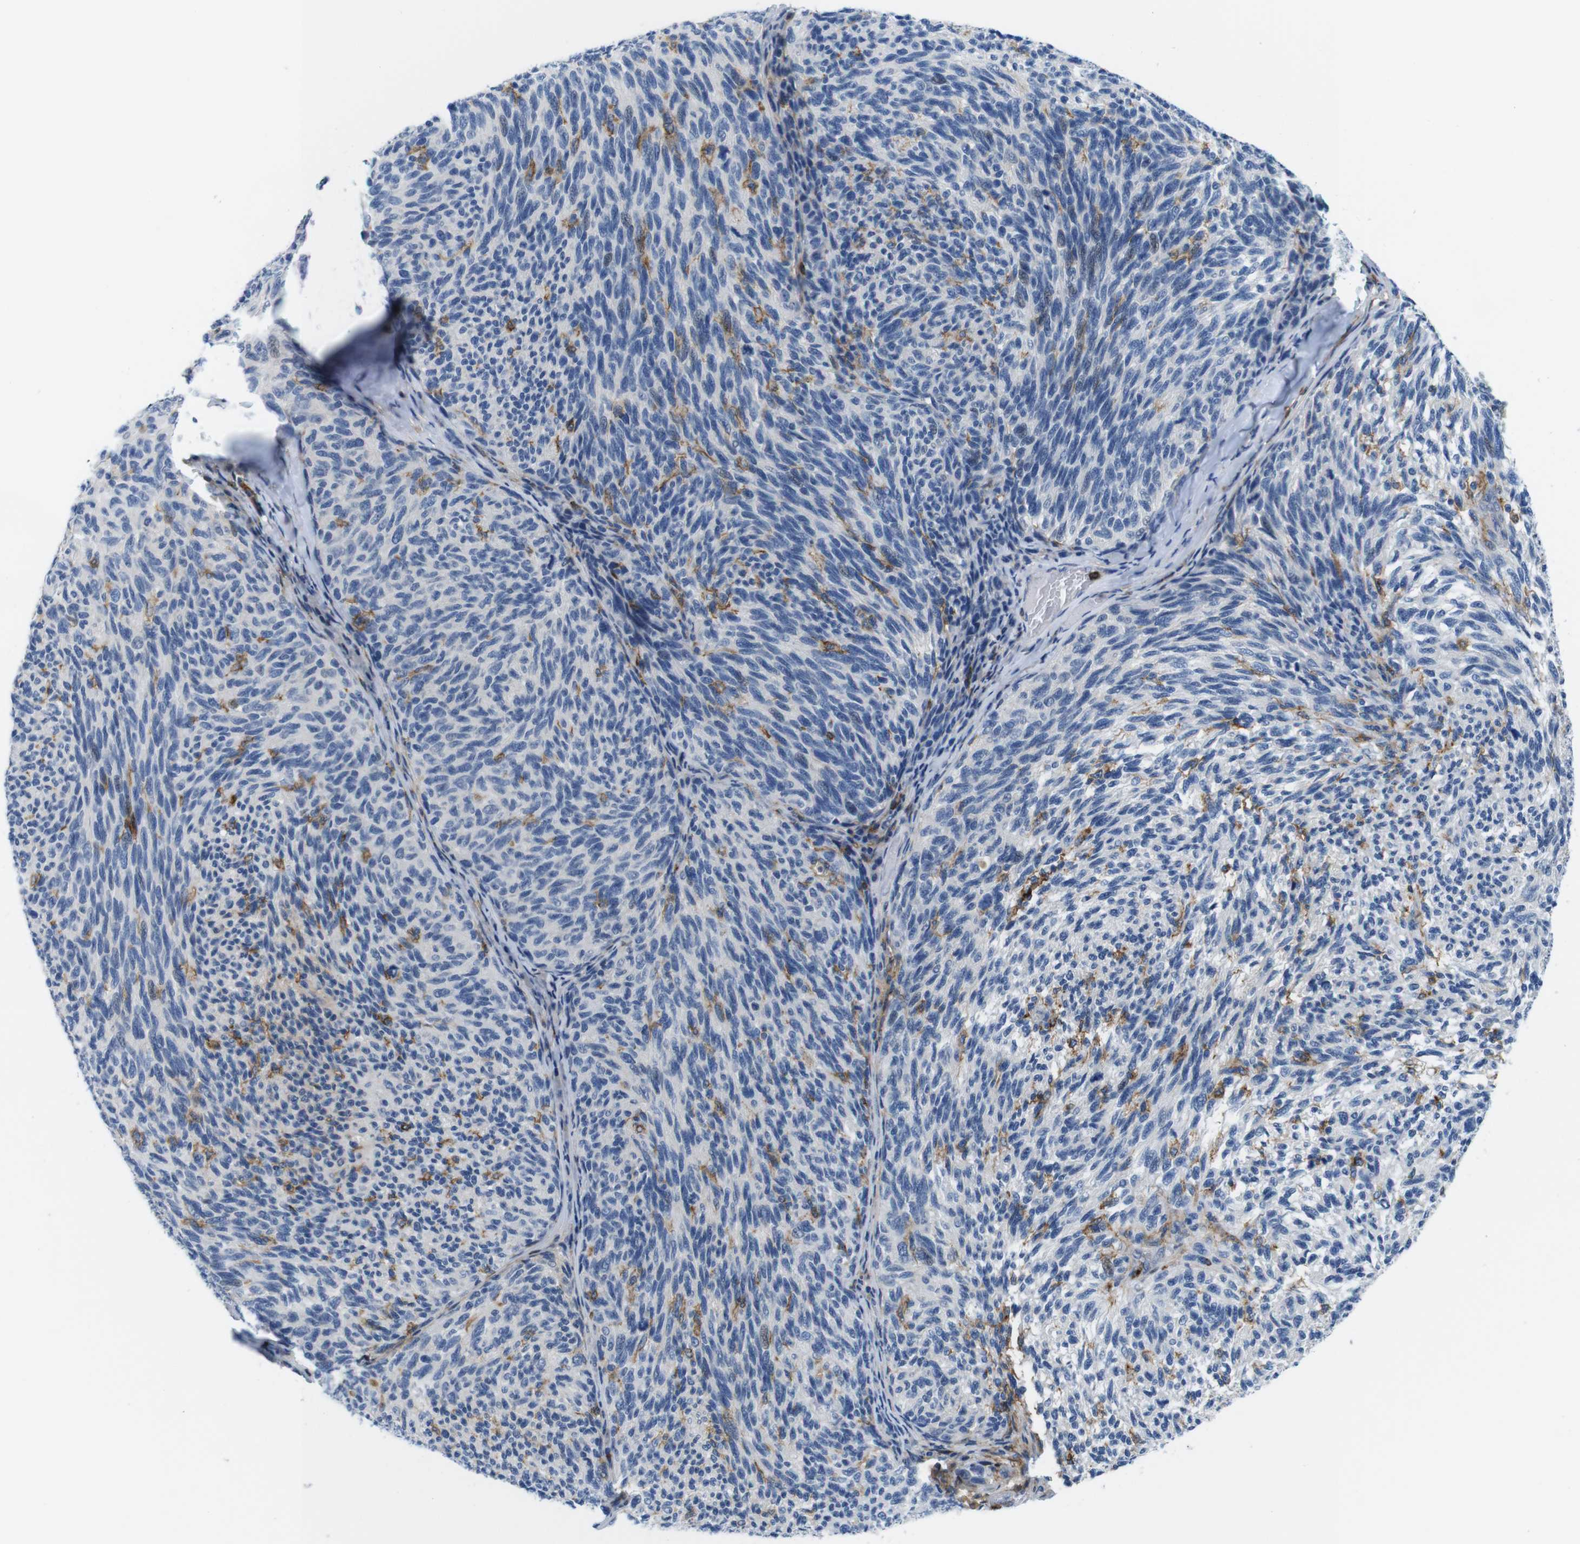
{"staining": {"intensity": "negative", "quantity": "none", "location": "none"}, "tissue": "melanoma", "cell_type": "Tumor cells", "image_type": "cancer", "snomed": [{"axis": "morphology", "description": "Malignant melanoma, NOS"}, {"axis": "topography", "description": "Skin"}], "caption": "A high-resolution histopathology image shows immunohistochemistry (IHC) staining of malignant melanoma, which exhibits no significant staining in tumor cells. (DAB immunohistochemistry with hematoxylin counter stain).", "gene": "CD300C", "patient": {"sex": "female", "age": 73}}